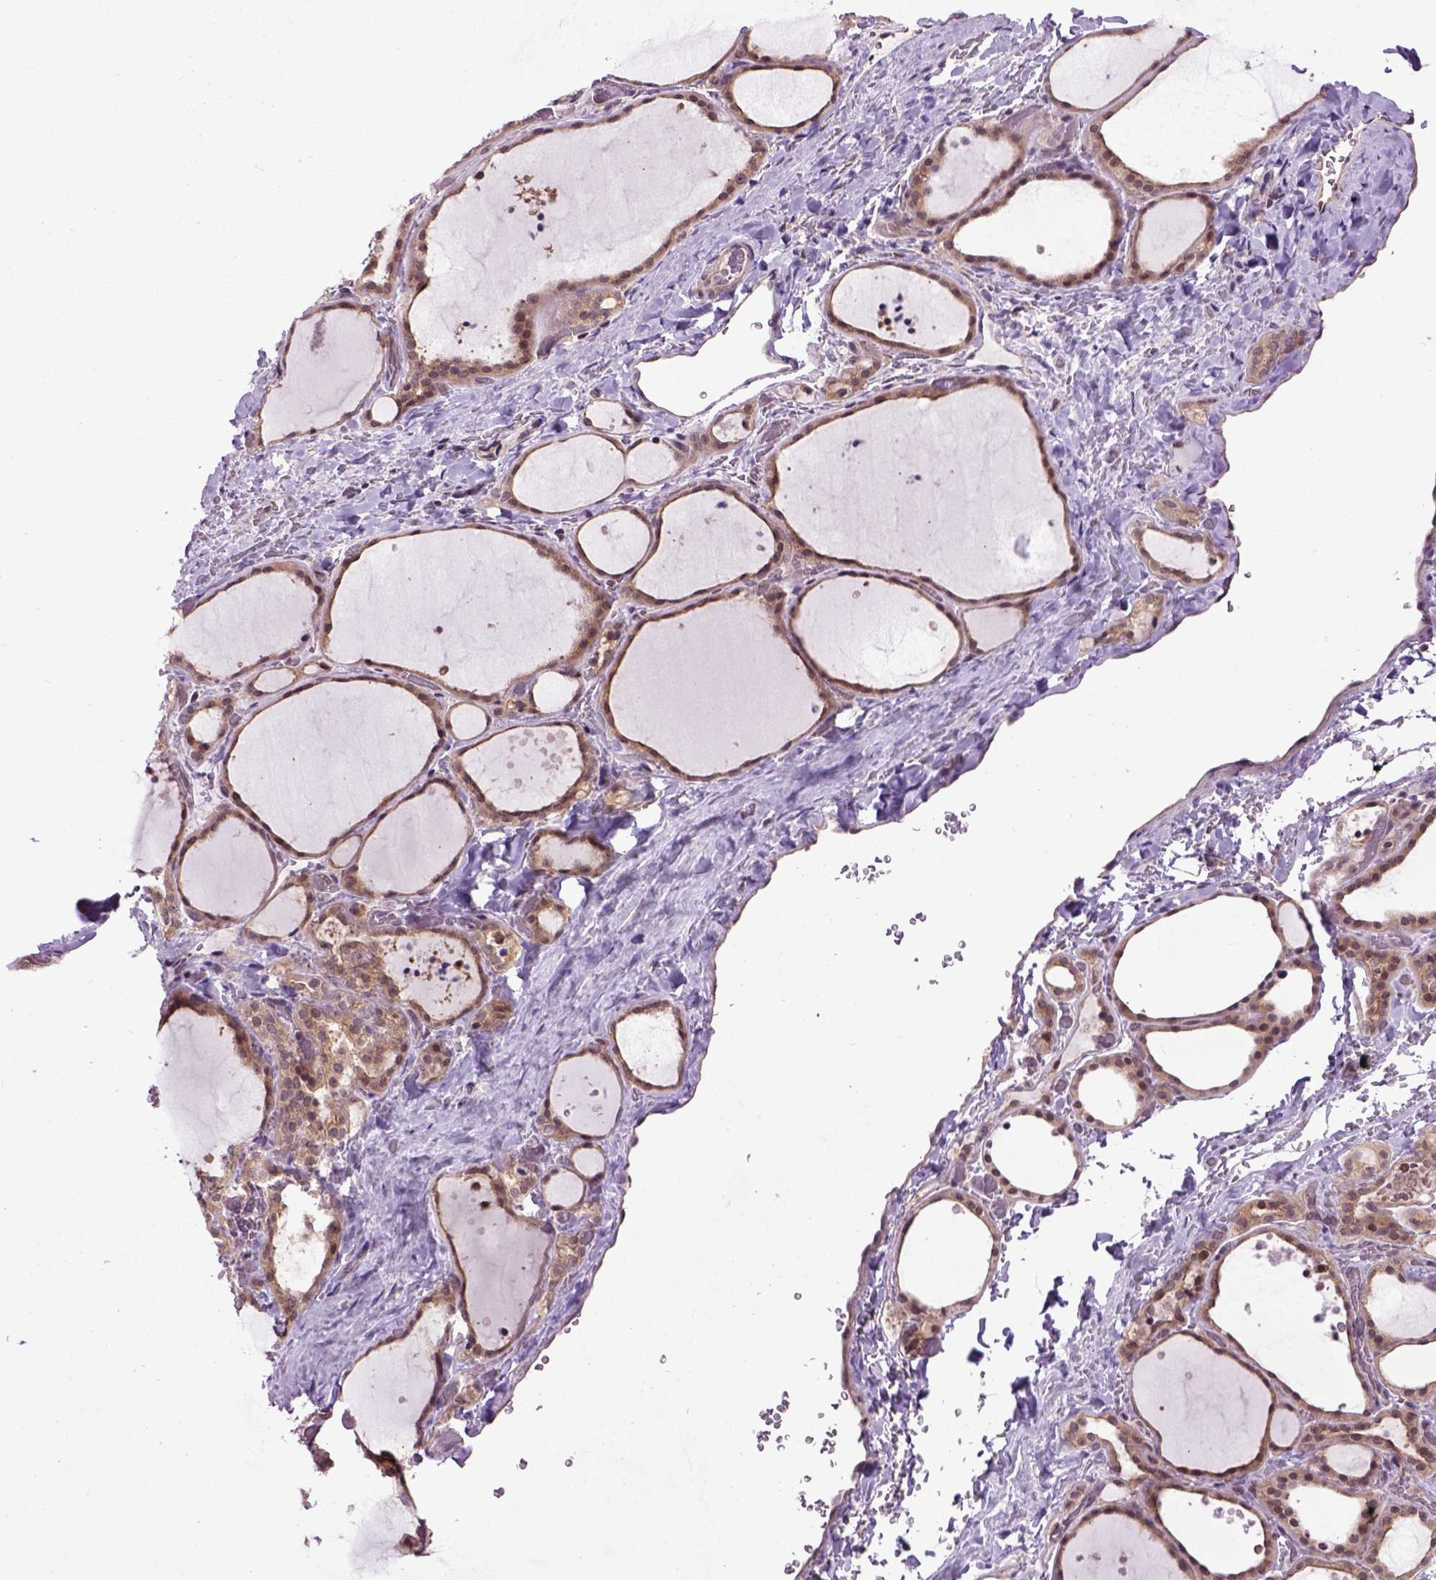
{"staining": {"intensity": "moderate", "quantity": ">75%", "location": "cytoplasmic/membranous,nuclear"}, "tissue": "thyroid gland", "cell_type": "Glandular cells", "image_type": "normal", "snomed": [{"axis": "morphology", "description": "Normal tissue, NOS"}, {"axis": "topography", "description": "Thyroid gland"}], "caption": "This micrograph demonstrates unremarkable thyroid gland stained with immunohistochemistry (IHC) to label a protein in brown. The cytoplasmic/membranous,nuclear of glandular cells show moderate positivity for the protein. Nuclei are counter-stained blue.", "gene": "WDR48", "patient": {"sex": "female", "age": 36}}